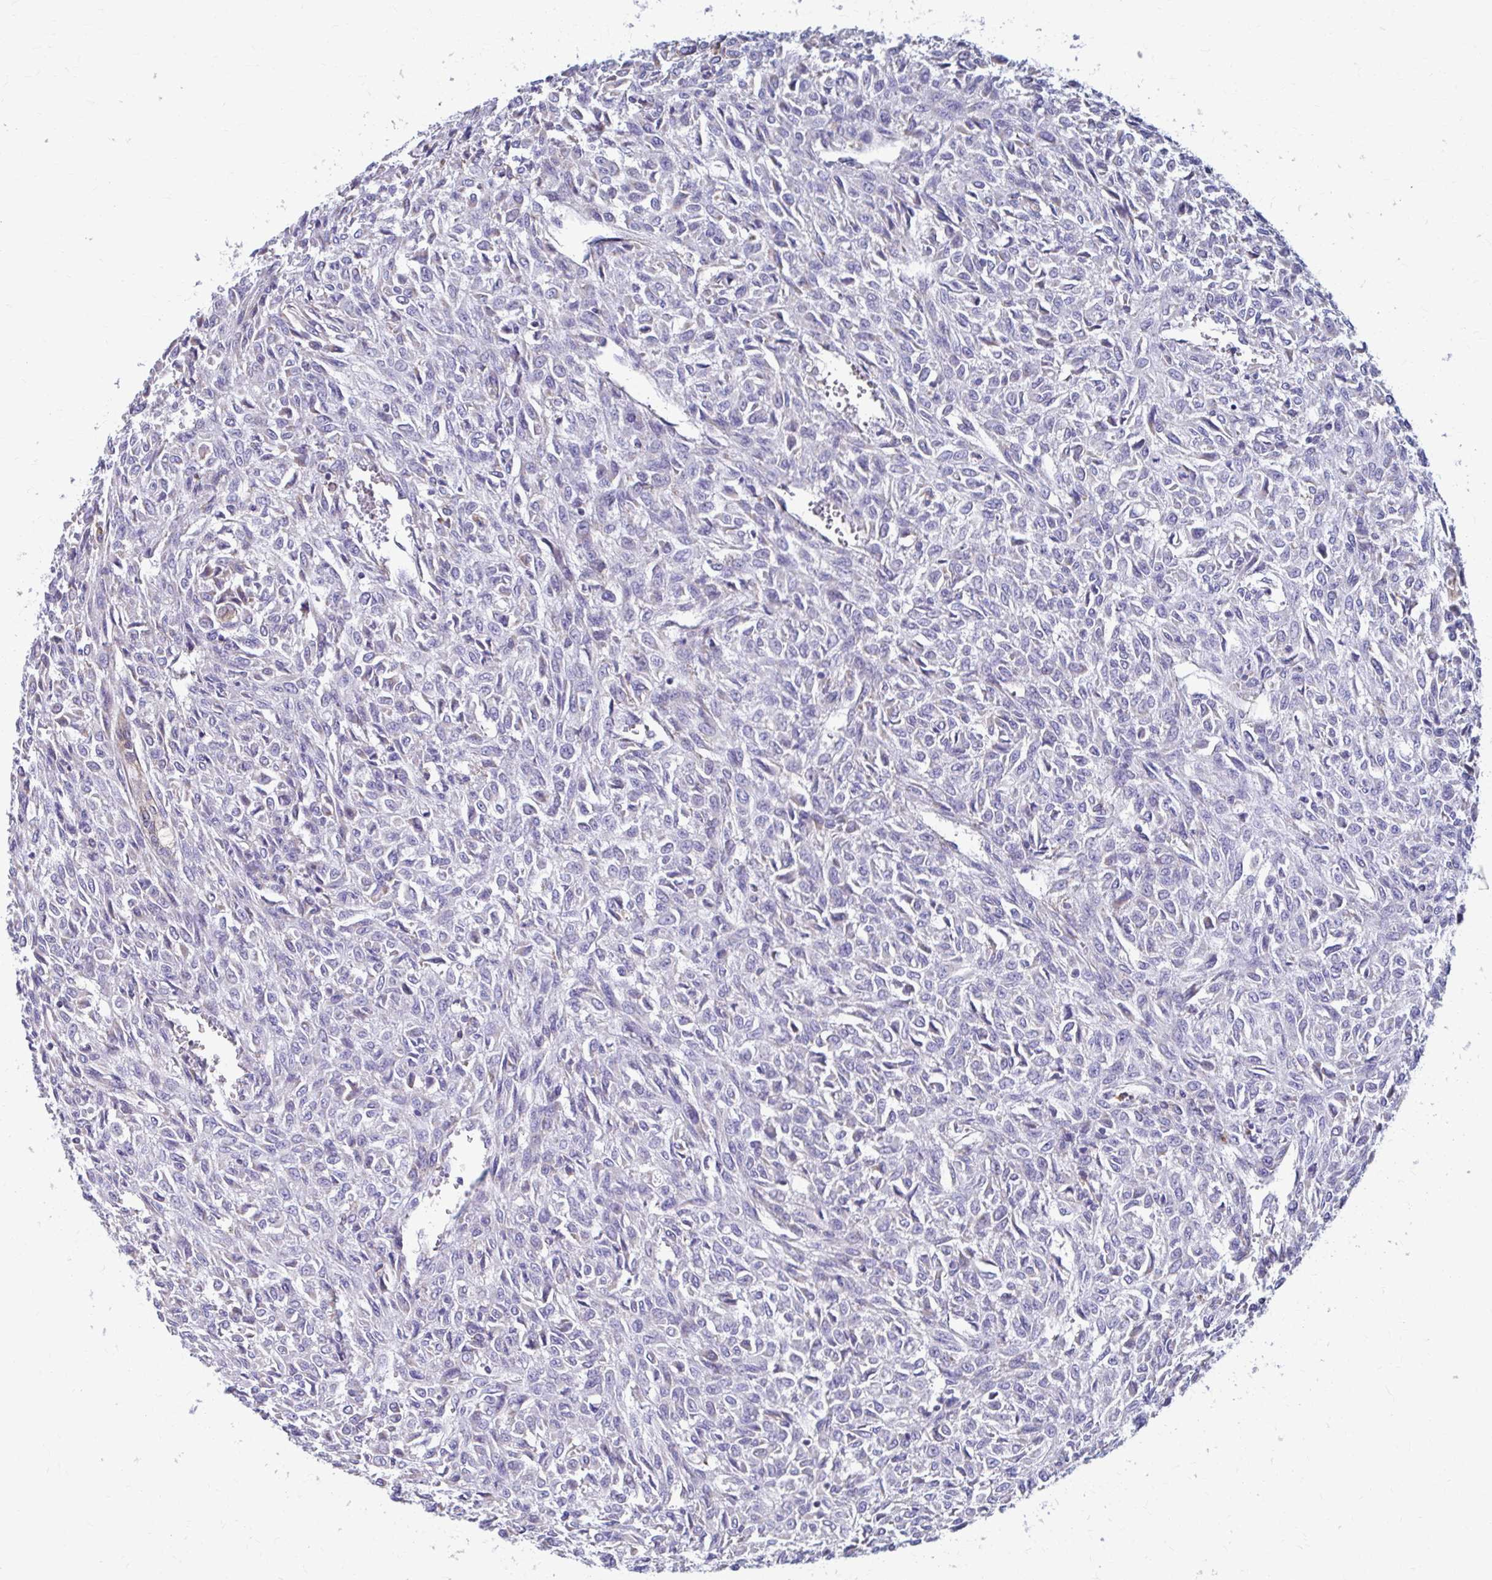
{"staining": {"intensity": "negative", "quantity": "none", "location": "none"}, "tissue": "renal cancer", "cell_type": "Tumor cells", "image_type": "cancer", "snomed": [{"axis": "morphology", "description": "Adenocarcinoma, NOS"}, {"axis": "topography", "description": "Kidney"}], "caption": "An IHC photomicrograph of renal cancer is shown. There is no staining in tumor cells of renal cancer.", "gene": "FKBP2", "patient": {"sex": "male", "age": 58}}